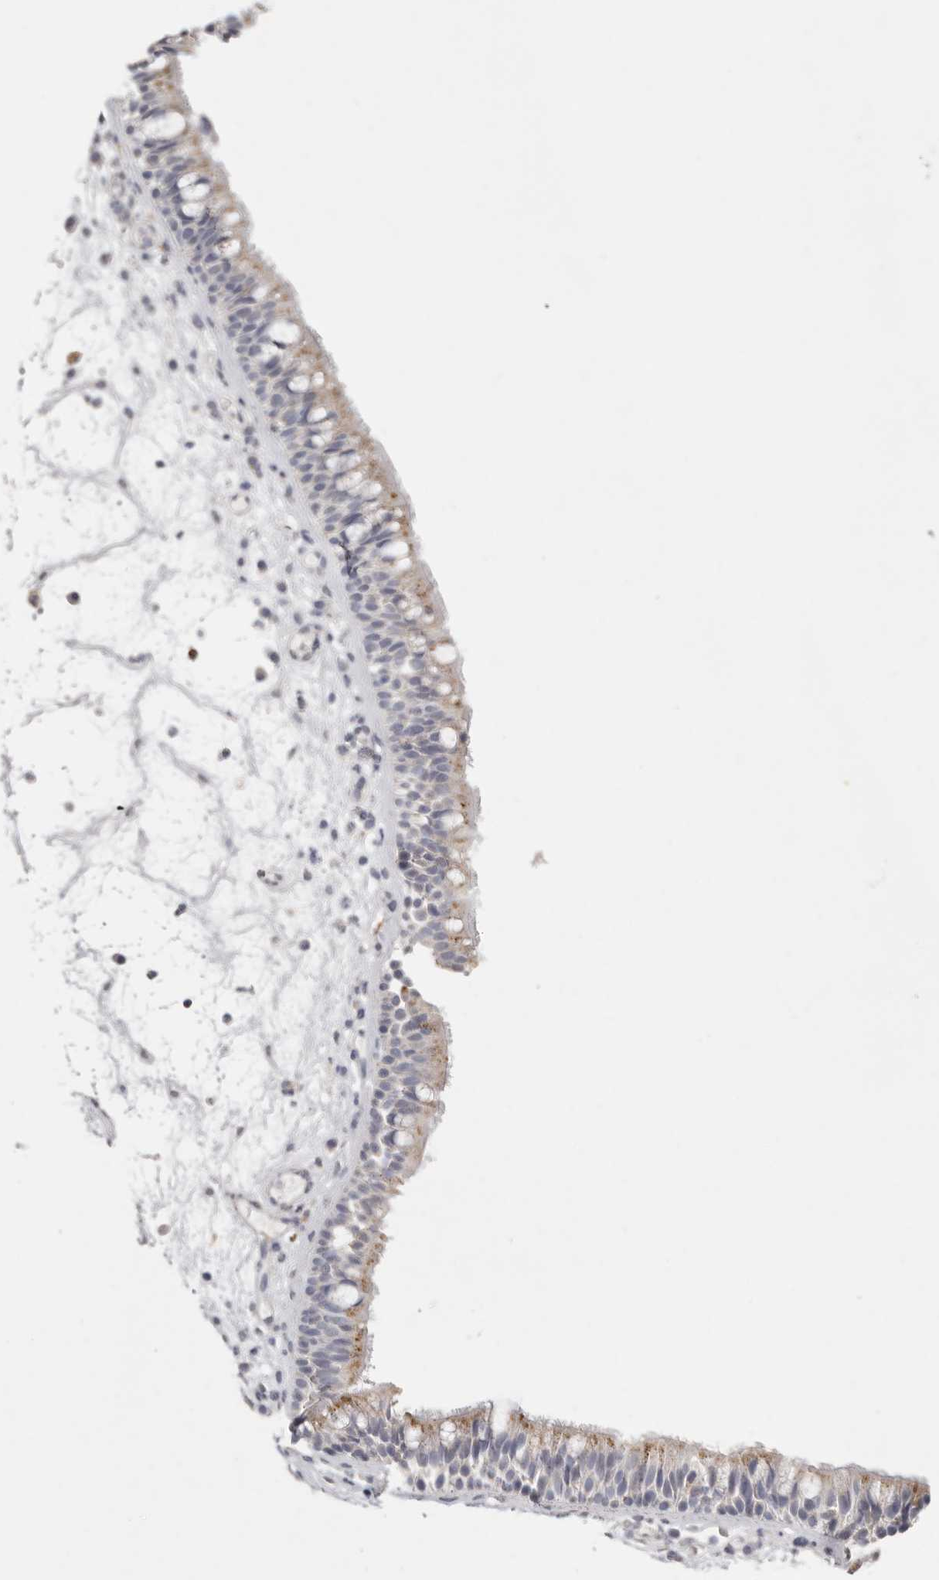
{"staining": {"intensity": "moderate", "quantity": "<25%", "location": "cytoplasmic/membranous"}, "tissue": "nasopharynx", "cell_type": "Respiratory epithelial cells", "image_type": "normal", "snomed": [{"axis": "morphology", "description": "Normal tissue, NOS"}, {"axis": "morphology", "description": "Inflammation, NOS"}, {"axis": "morphology", "description": "Malignant melanoma, Metastatic site"}, {"axis": "topography", "description": "Nasopharynx"}], "caption": "Nasopharynx was stained to show a protein in brown. There is low levels of moderate cytoplasmic/membranous expression in approximately <25% of respiratory epithelial cells. (IHC, brightfield microscopy, high magnification).", "gene": "FAM185A", "patient": {"sex": "male", "age": 70}}